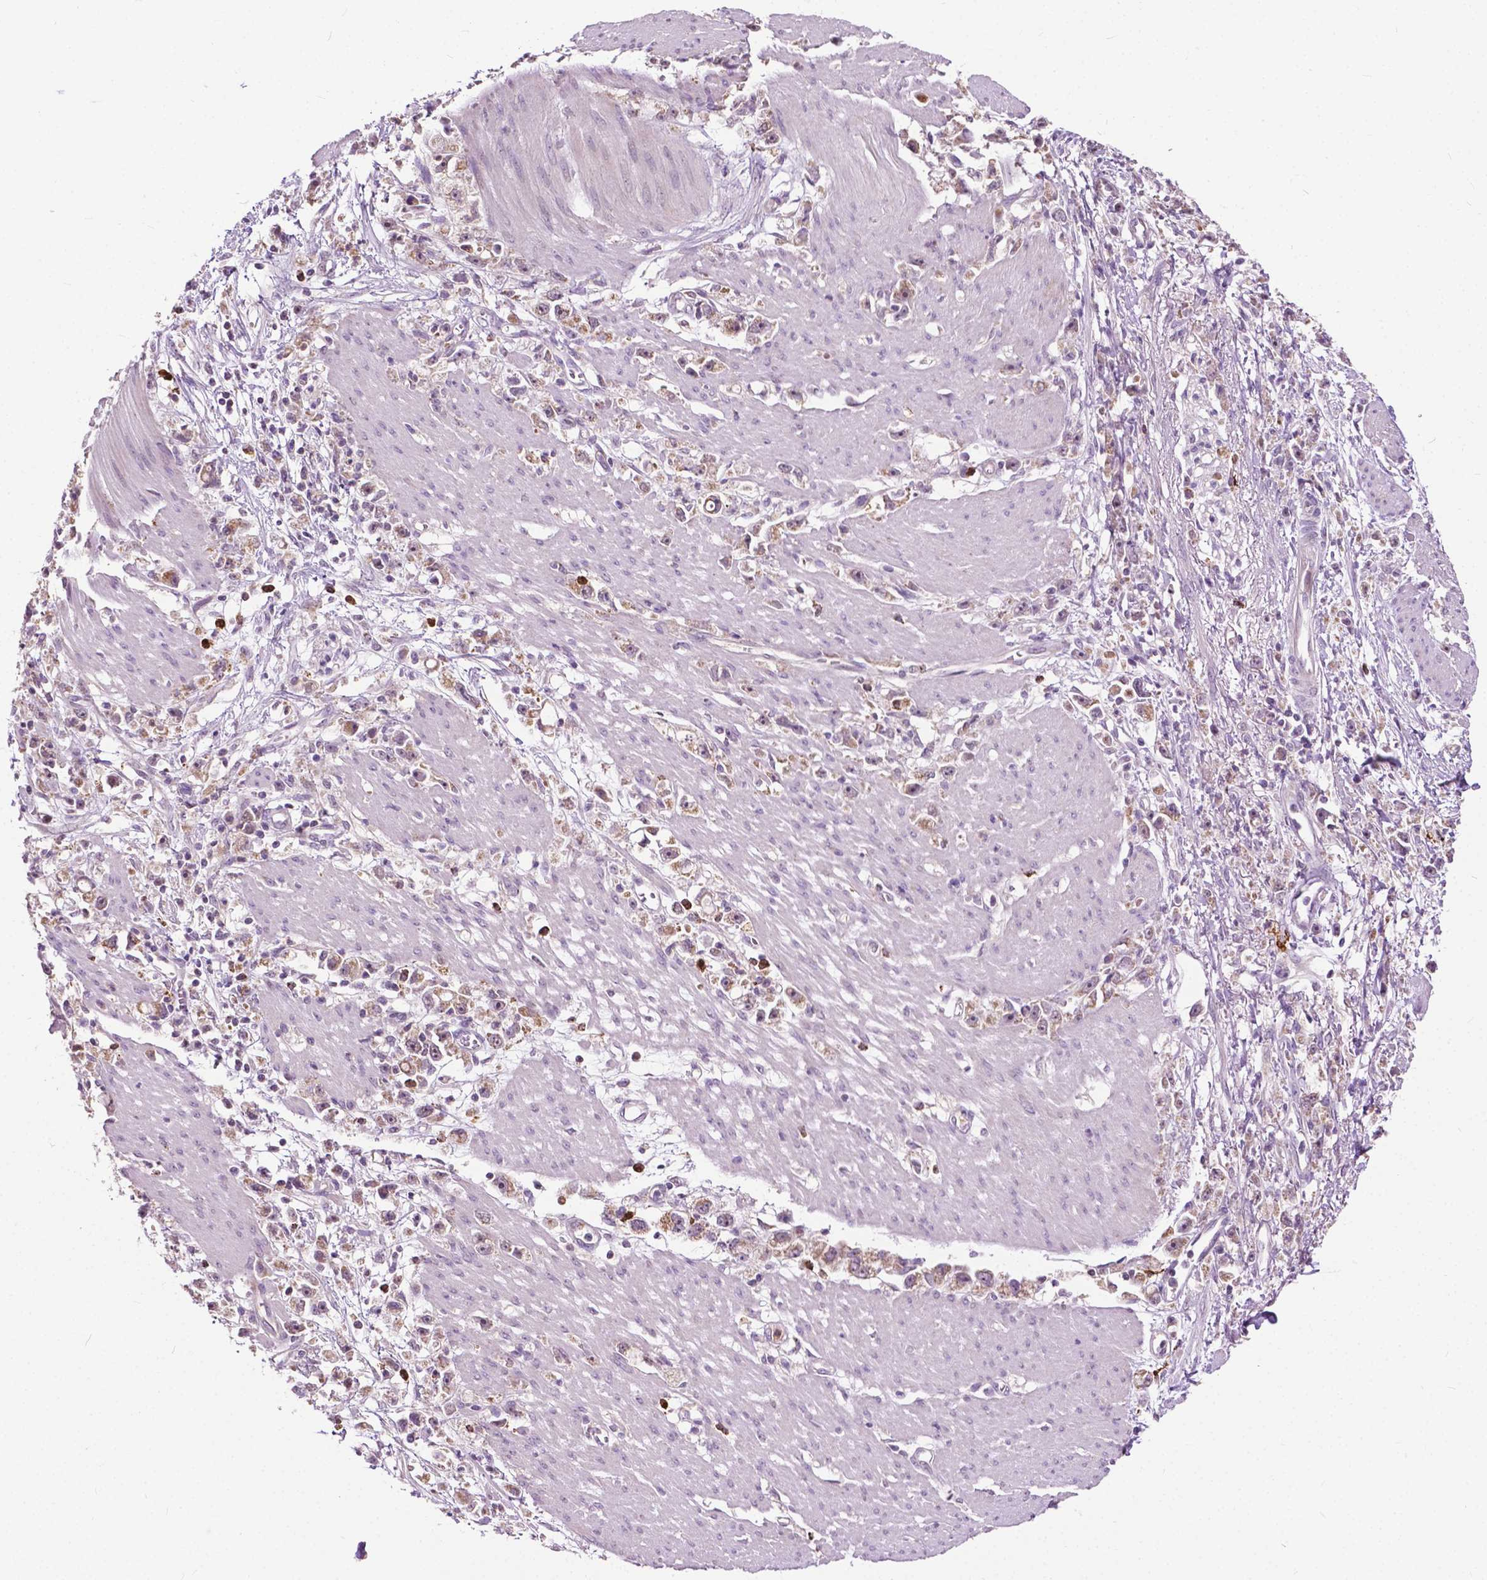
{"staining": {"intensity": "weak", "quantity": "25%-75%", "location": "cytoplasmic/membranous"}, "tissue": "stomach cancer", "cell_type": "Tumor cells", "image_type": "cancer", "snomed": [{"axis": "morphology", "description": "Adenocarcinoma, NOS"}, {"axis": "topography", "description": "Stomach"}], "caption": "This photomicrograph demonstrates immunohistochemistry (IHC) staining of human stomach cancer (adenocarcinoma), with low weak cytoplasmic/membranous expression in approximately 25%-75% of tumor cells.", "gene": "TTC9B", "patient": {"sex": "female", "age": 59}}